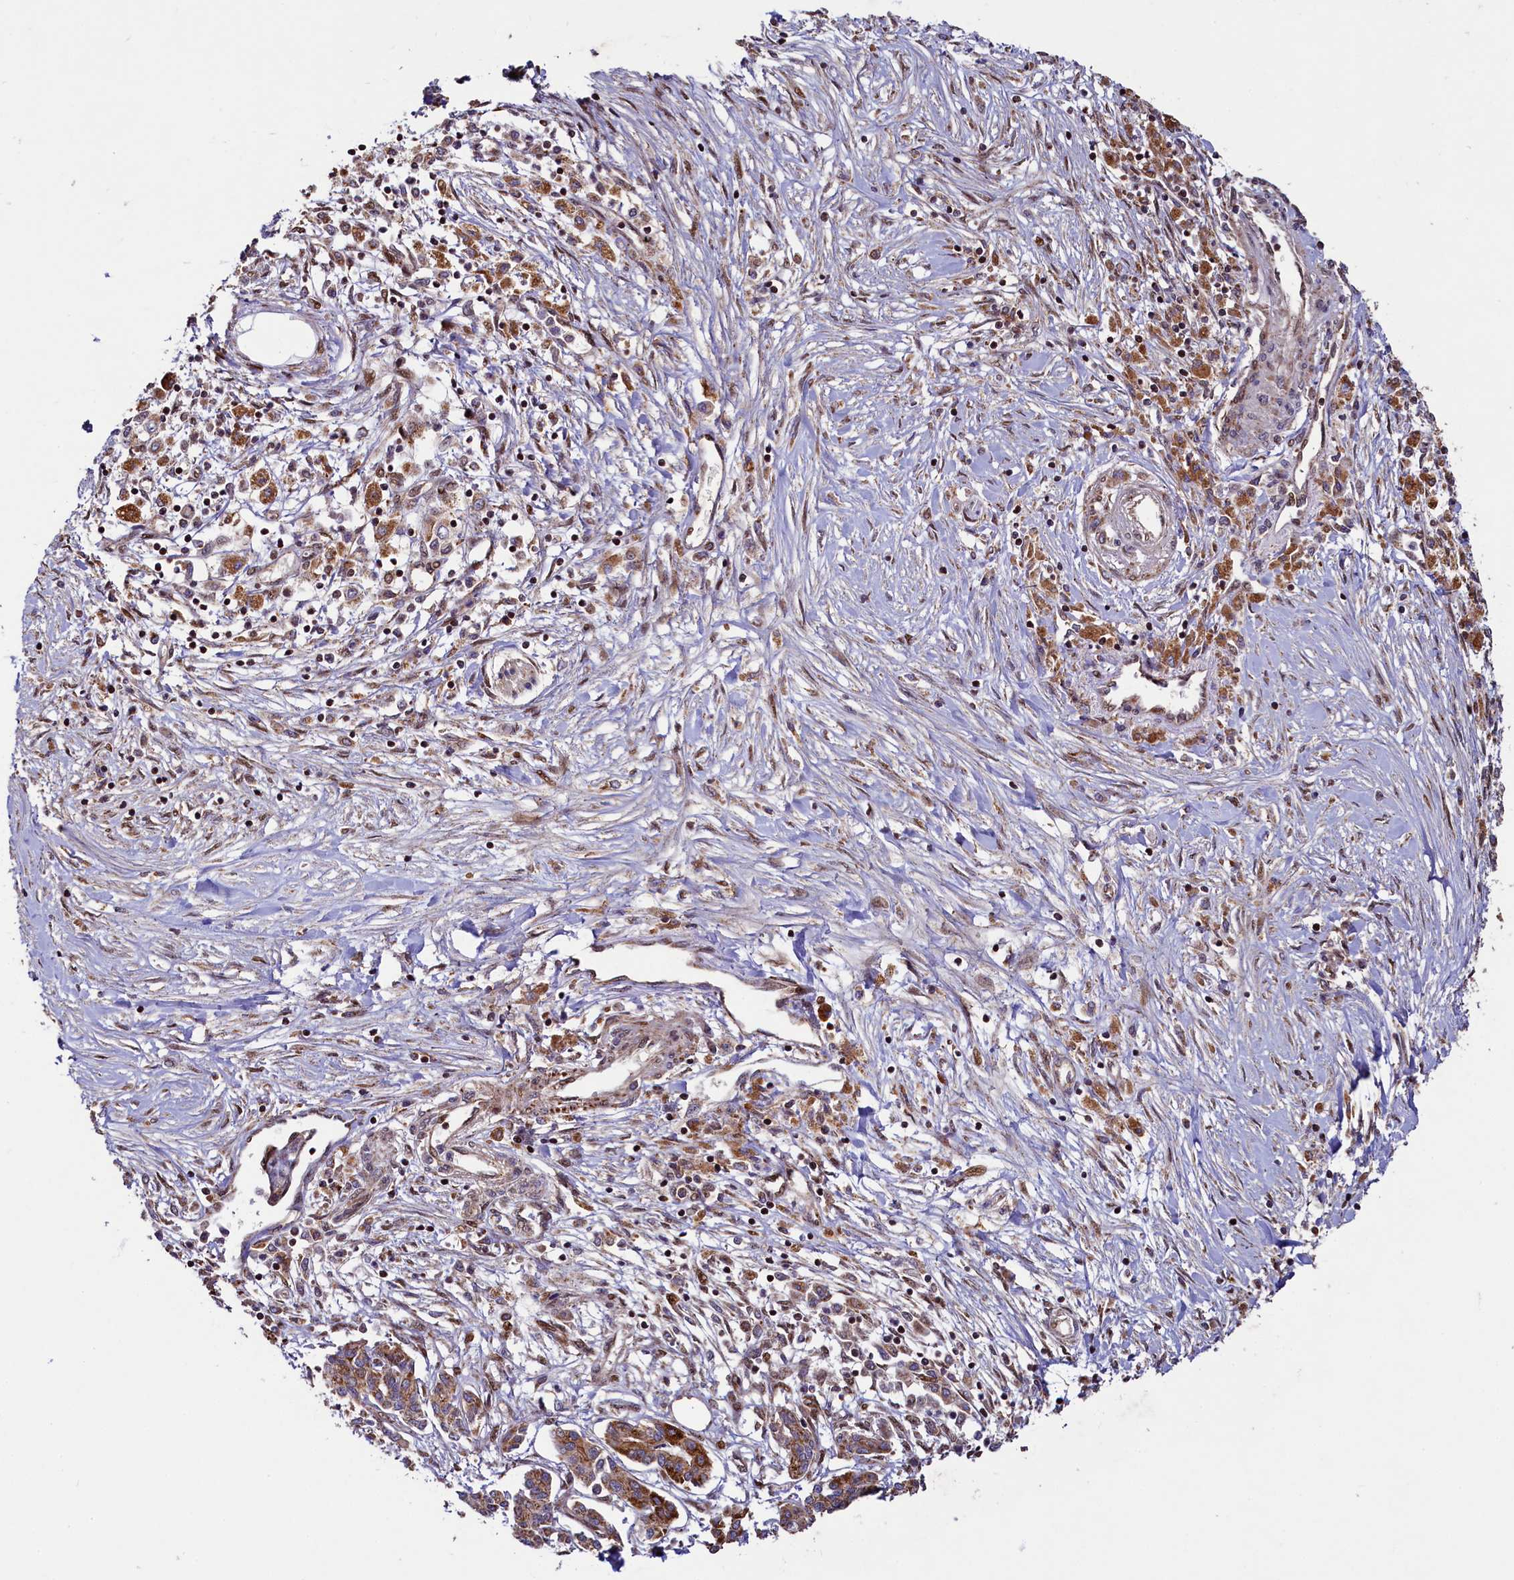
{"staining": {"intensity": "moderate", "quantity": ">75%", "location": "cytoplasmic/membranous"}, "tissue": "pancreatic cancer", "cell_type": "Tumor cells", "image_type": "cancer", "snomed": [{"axis": "morphology", "description": "Adenocarcinoma, NOS"}, {"axis": "topography", "description": "Pancreas"}], "caption": "Brown immunohistochemical staining in adenocarcinoma (pancreatic) shows moderate cytoplasmic/membranous expression in about >75% of tumor cells.", "gene": "ZNF577", "patient": {"sex": "female", "age": 50}}